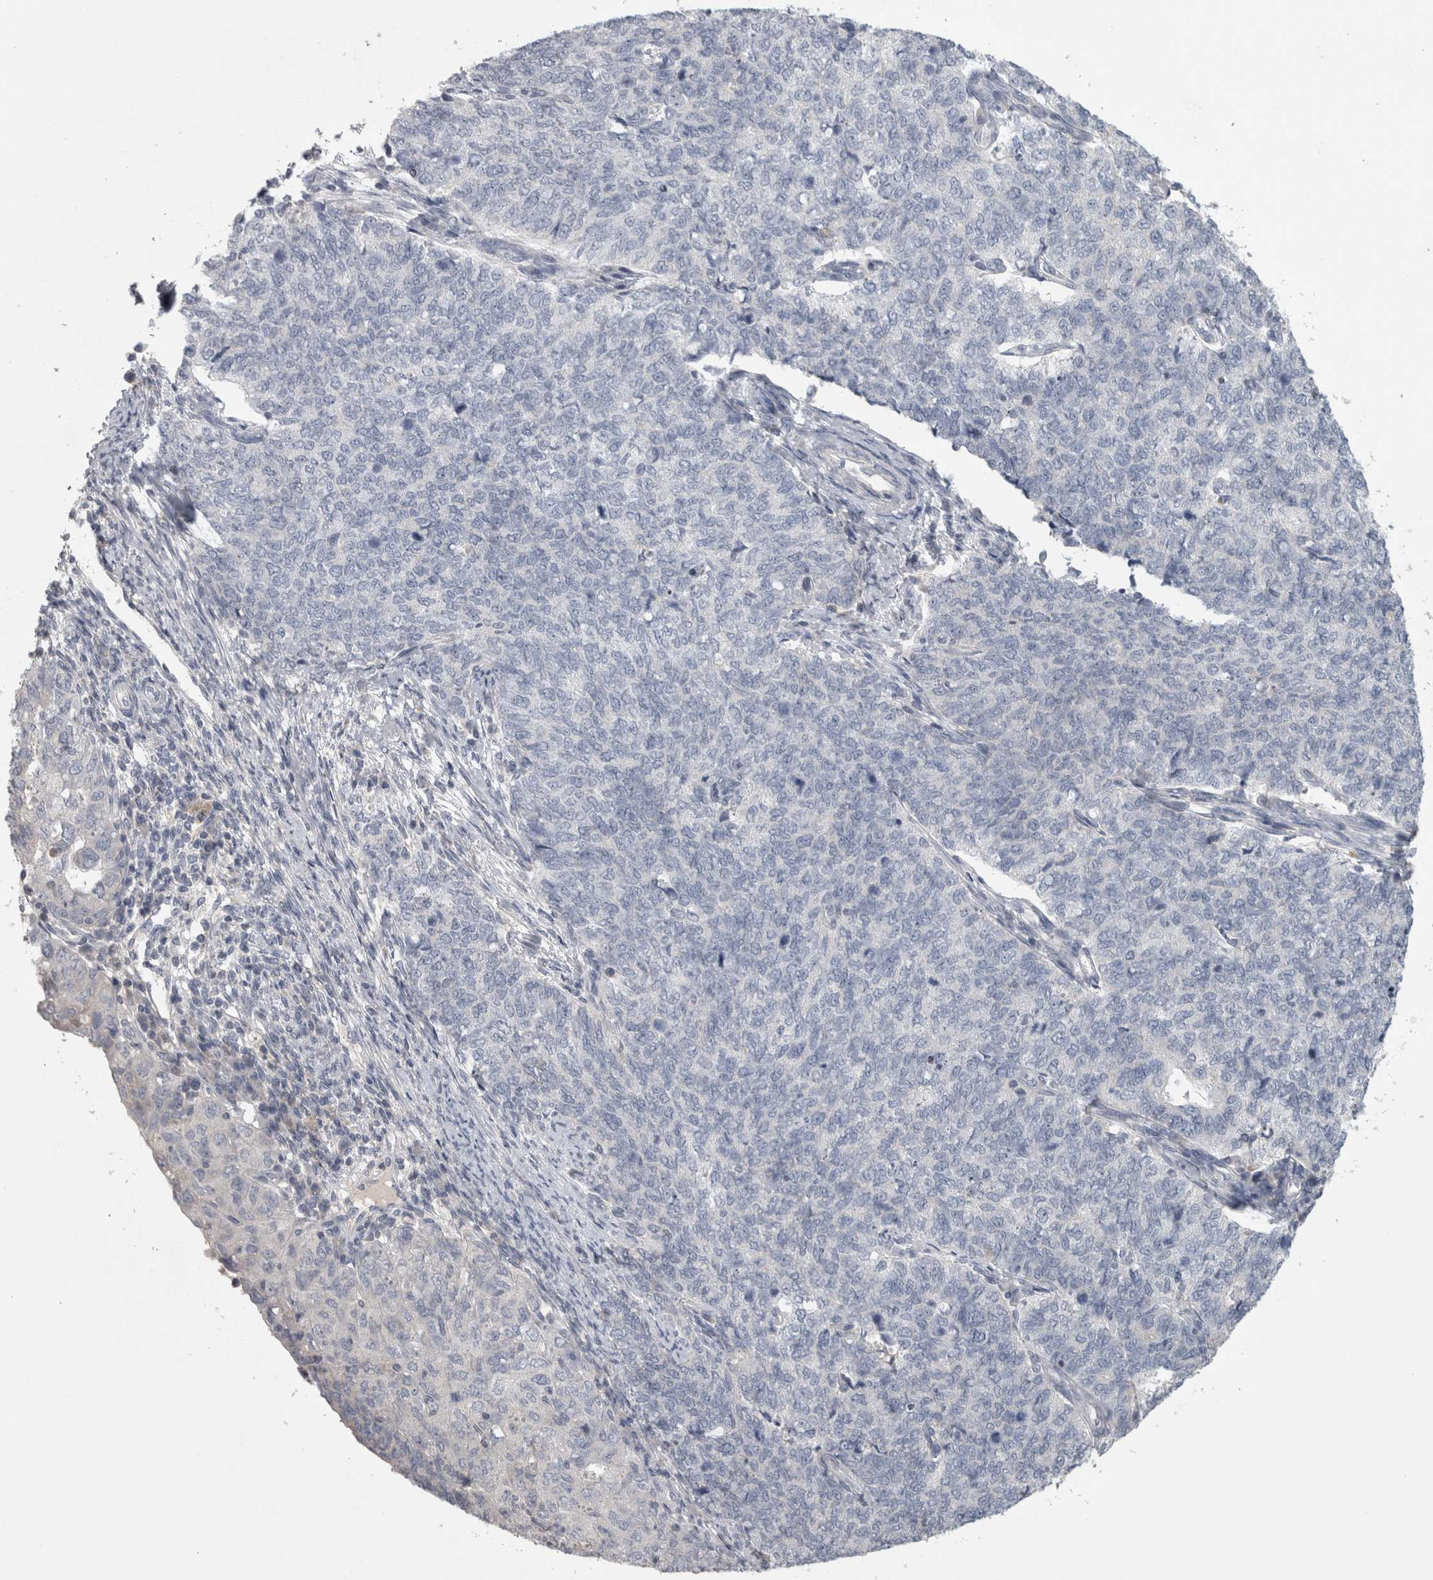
{"staining": {"intensity": "negative", "quantity": "none", "location": "none"}, "tissue": "cervical cancer", "cell_type": "Tumor cells", "image_type": "cancer", "snomed": [{"axis": "morphology", "description": "Squamous cell carcinoma, NOS"}, {"axis": "topography", "description": "Cervix"}], "caption": "The photomicrograph shows no significant expression in tumor cells of squamous cell carcinoma (cervical).", "gene": "ENPP7", "patient": {"sex": "female", "age": 63}}